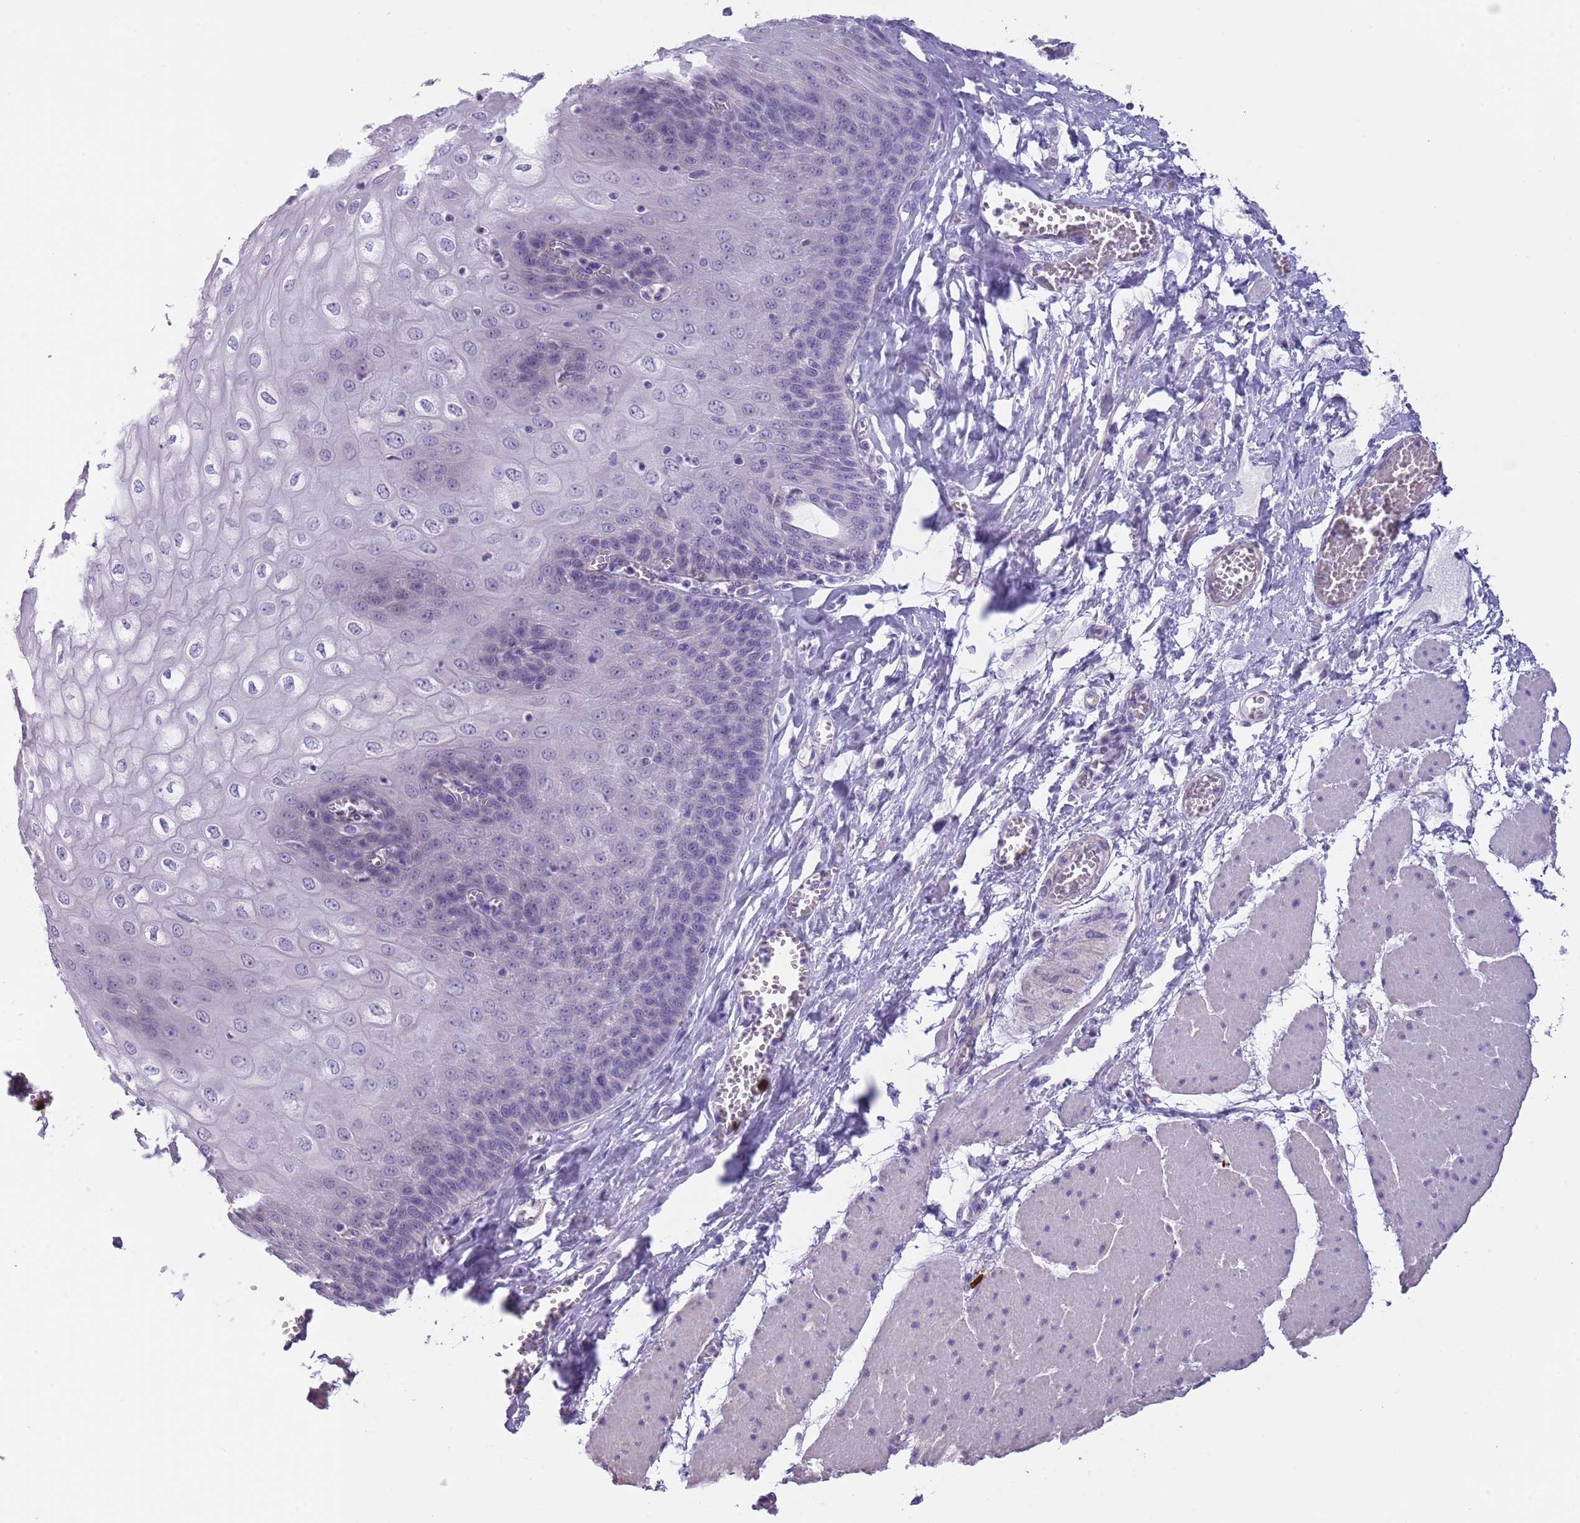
{"staining": {"intensity": "negative", "quantity": "none", "location": "none"}, "tissue": "esophagus", "cell_type": "Squamous epithelial cells", "image_type": "normal", "snomed": [{"axis": "morphology", "description": "Normal tissue, NOS"}, {"axis": "topography", "description": "Esophagus"}], "caption": "Immunohistochemistry (IHC) histopathology image of unremarkable esophagus stained for a protein (brown), which exhibits no expression in squamous epithelial cells.", "gene": "TSGA13", "patient": {"sex": "male", "age": 60}}